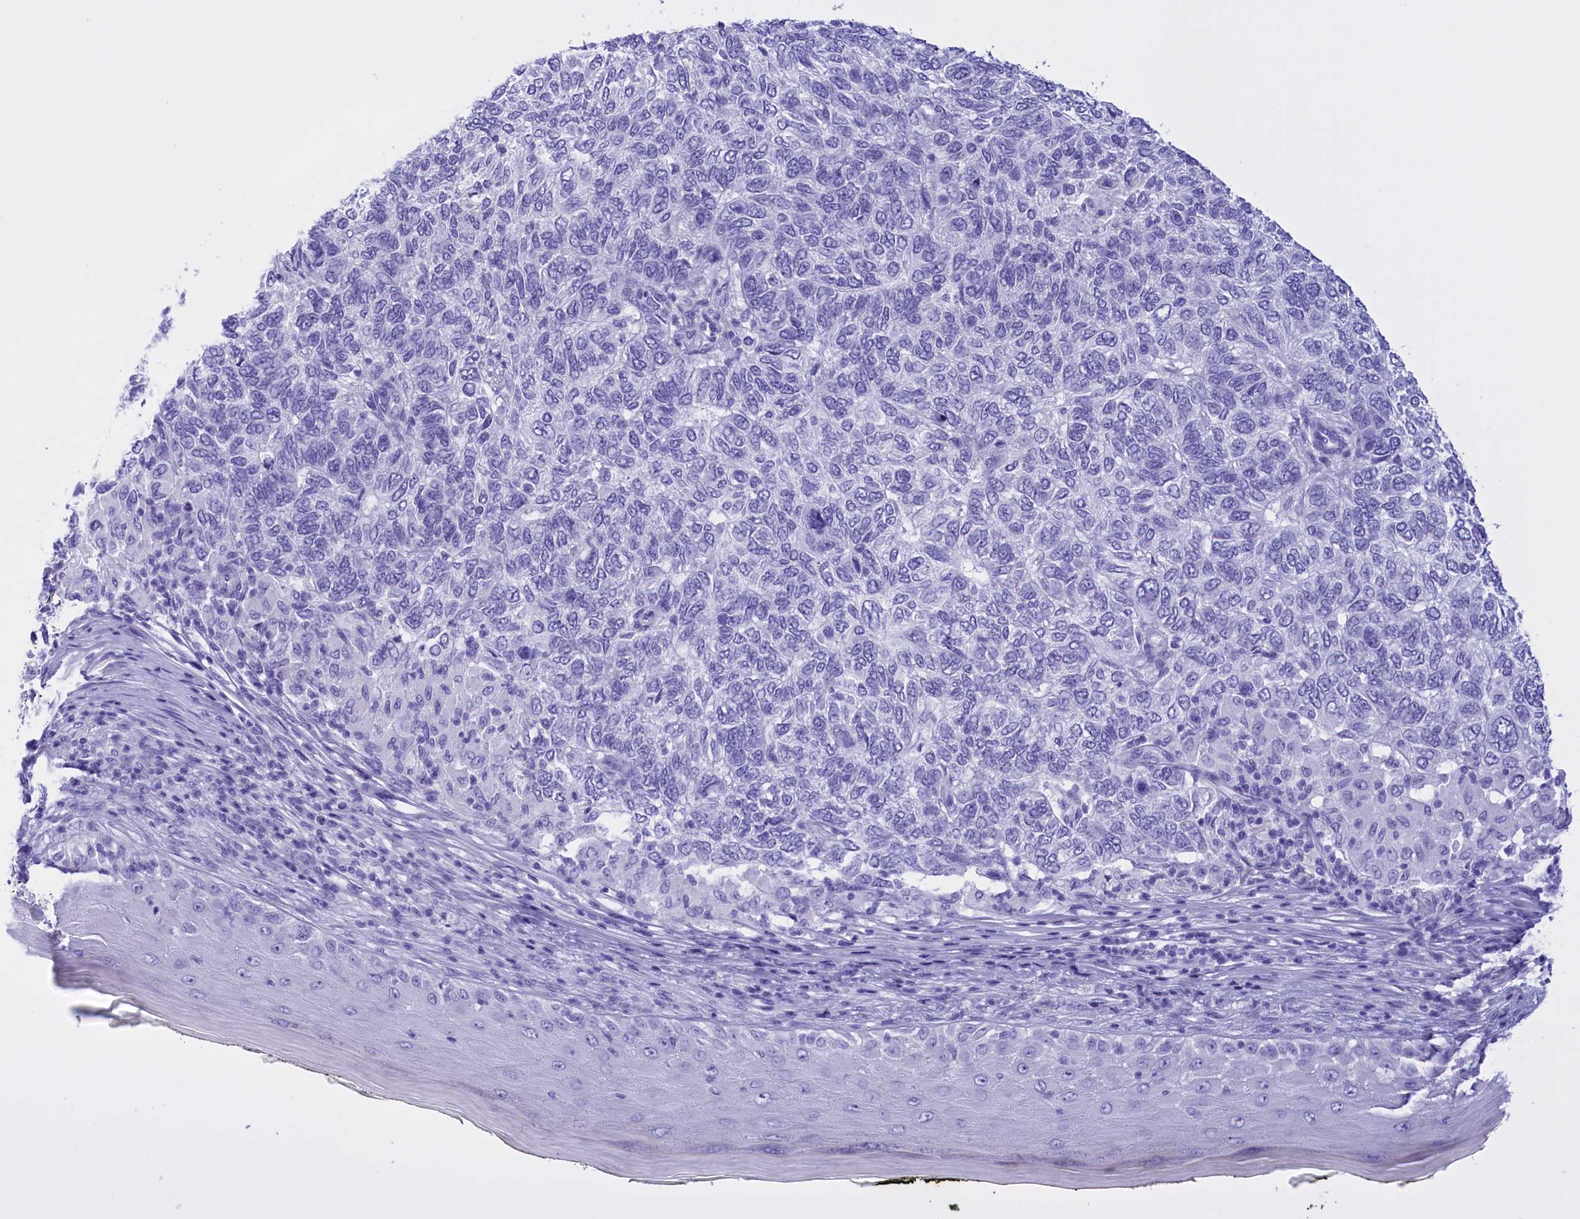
{"staining": {"intensity": "negative", "quantity": "none", "location": "none"}, "tissue": "skin cancer", "cell_type": "Tumor cells", "image_type": "cancer", "snomed": [{"axis": "morphology", "description": "Basal cell carcinoma"}, {"axis": "topography", "description": "Skin"}], "caption": "The micrograph exhibits no significant staining in tumor cells of skin cancer.", "gene": "BRI3", "patient": {"sex": "female", "age": 65}}